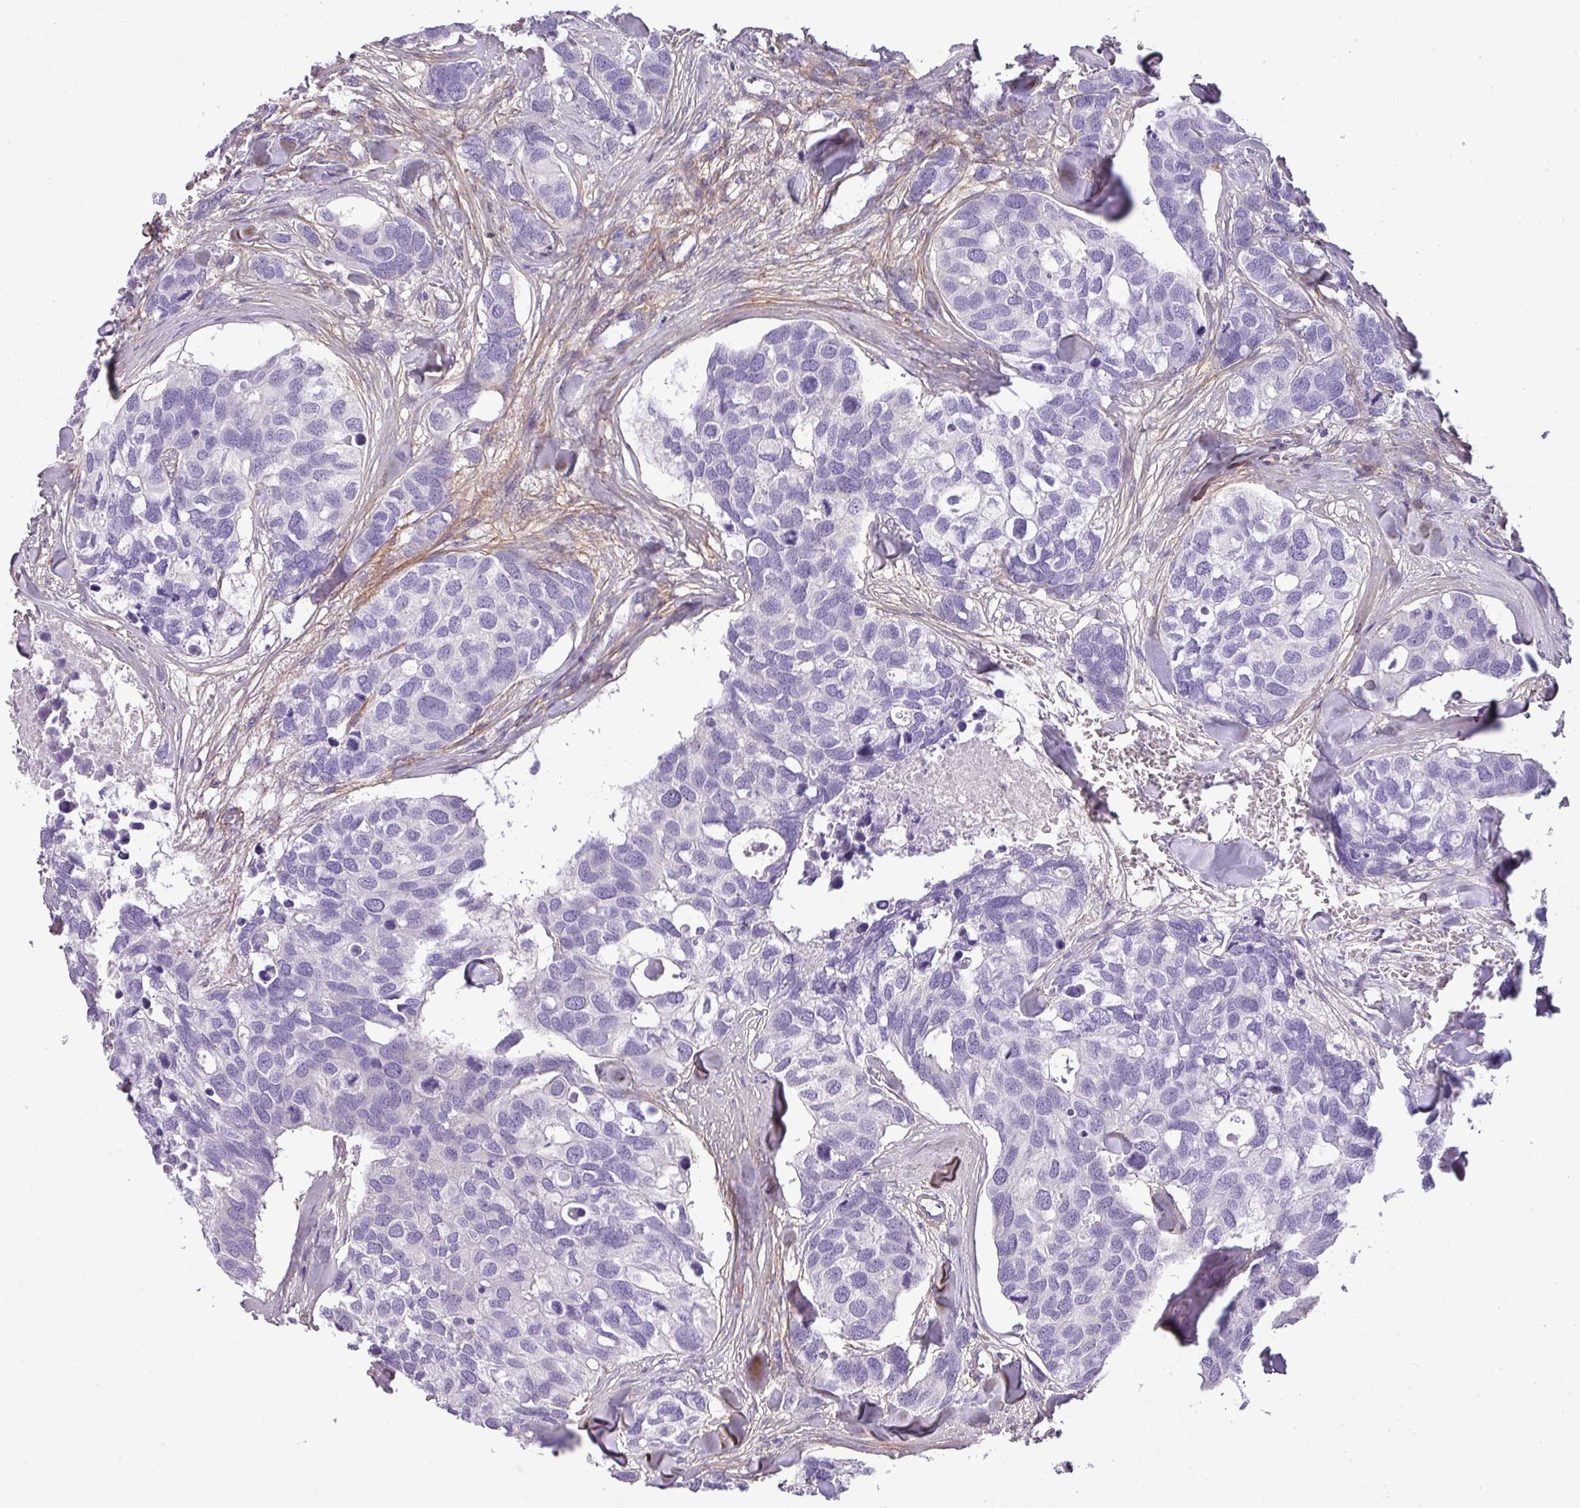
{"staining": {"intensity": "negative", "quantity": "none", "location": "none"}, "tissue": "breast cancer", "cell_type": "Tumor cells", "image_type": "cancer", "snomed": [{"axis": "morphology", "description": "Duct carcinoma"}, {"axis": "topography", "description": "Breast"}], "caption": "Immunohistochemistry of human intraductal carcinoma (breast) shows no staining in tumor cells.", "gene": "PARD6G", "patient": {"sex": "female", "age": 83}}